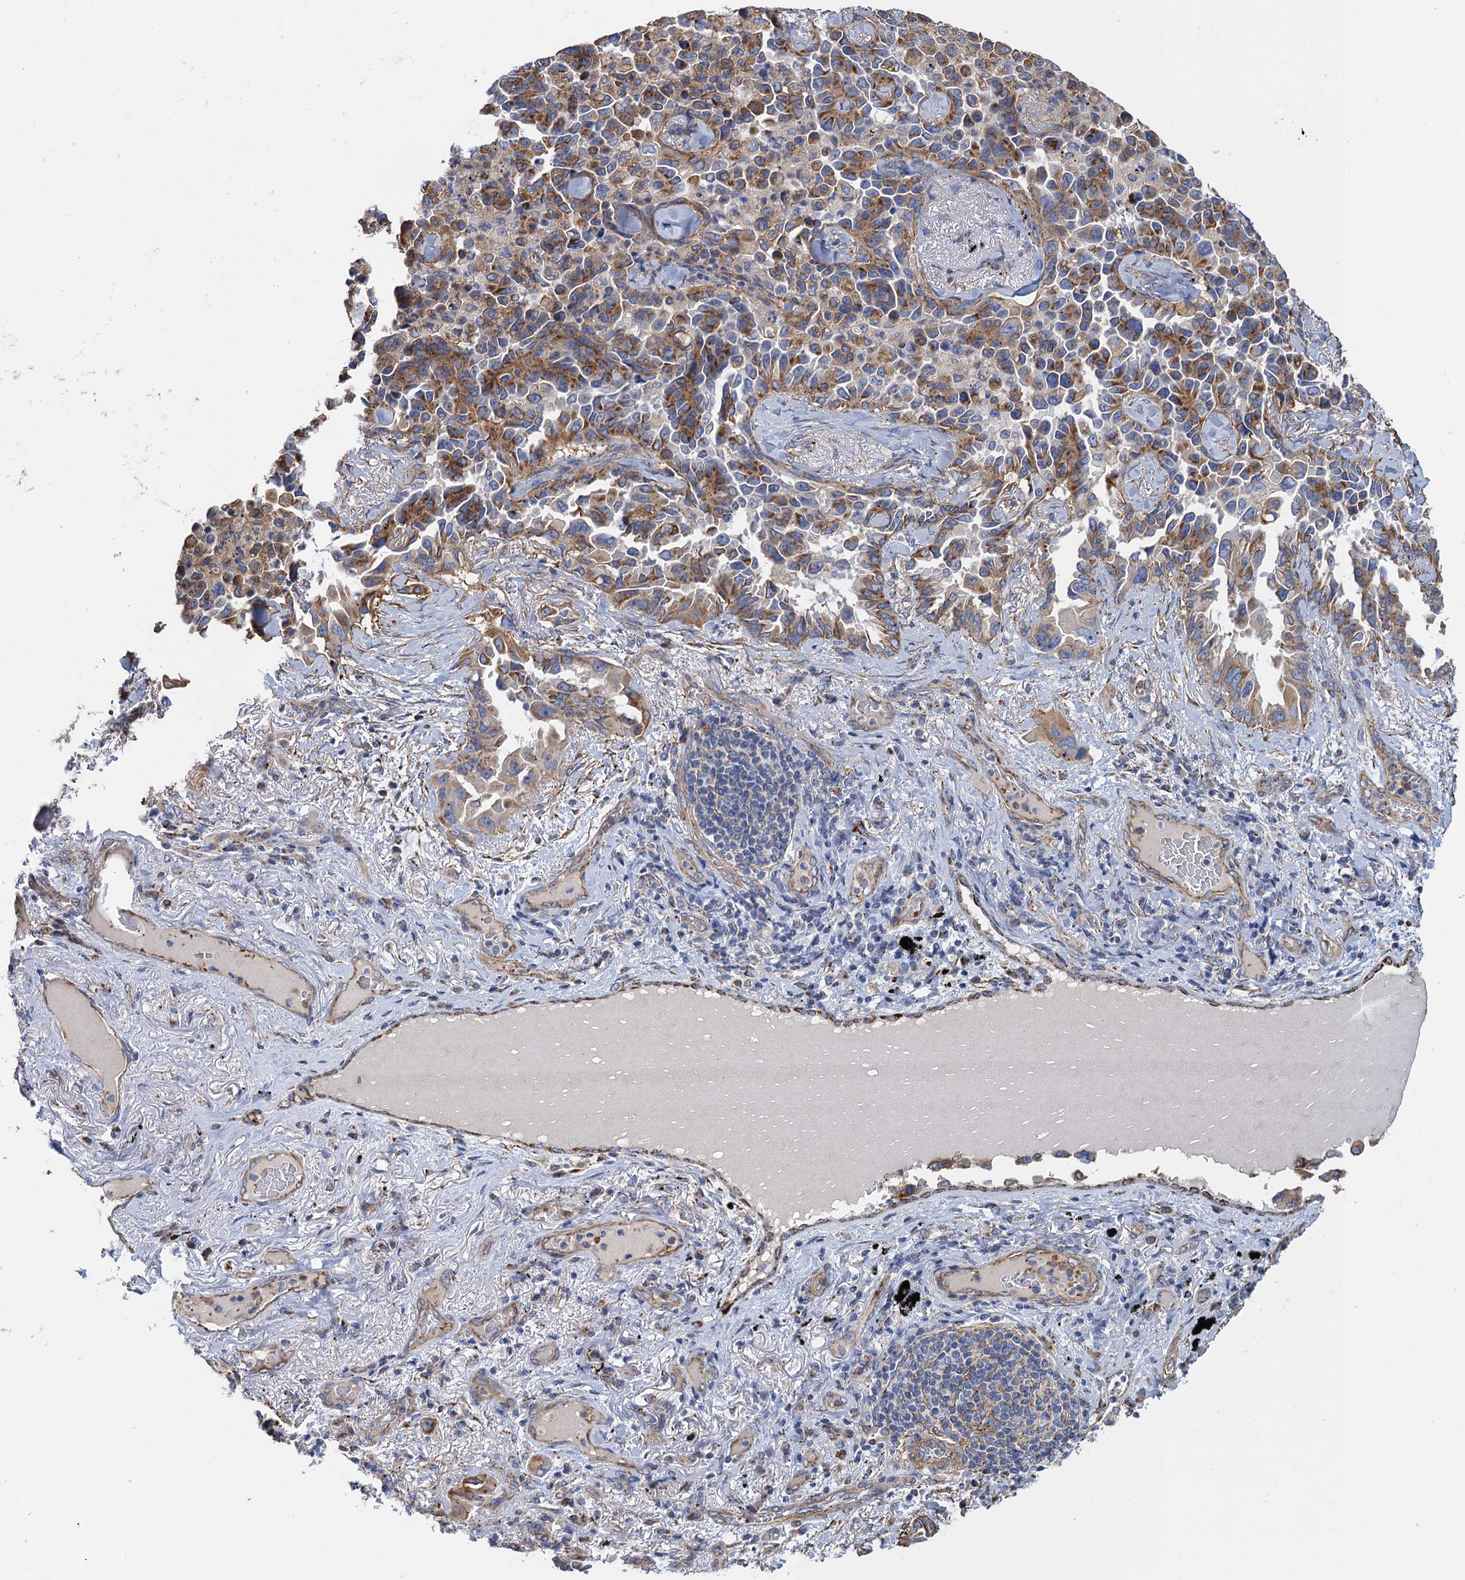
{"staining": {"intensity": "moderate", "quantity": ">75%", "location": "cytoplasmic/membranous"}, "tissue": "lung cancer", "cell_type": "Tumor cells", "image_type": "cancer", "snomed": [{"axis": "morphology", "description": "Adenocarcinoma, NOS"}, {"axis": "topography", "description": "Lung"}], "caption": "The immunohistochemical stain labels moderate cytoplasmic/membranous staining in tumor cells of lung cancer tissue. The protein is stained brown, and the nuclei are stained in blue (DAB (3,3'-diaminobenzidine) IHC with brightfield microscopy, high magnification).", "gene": "GCSH", "patient": {"sex": "female", "age": 67}}